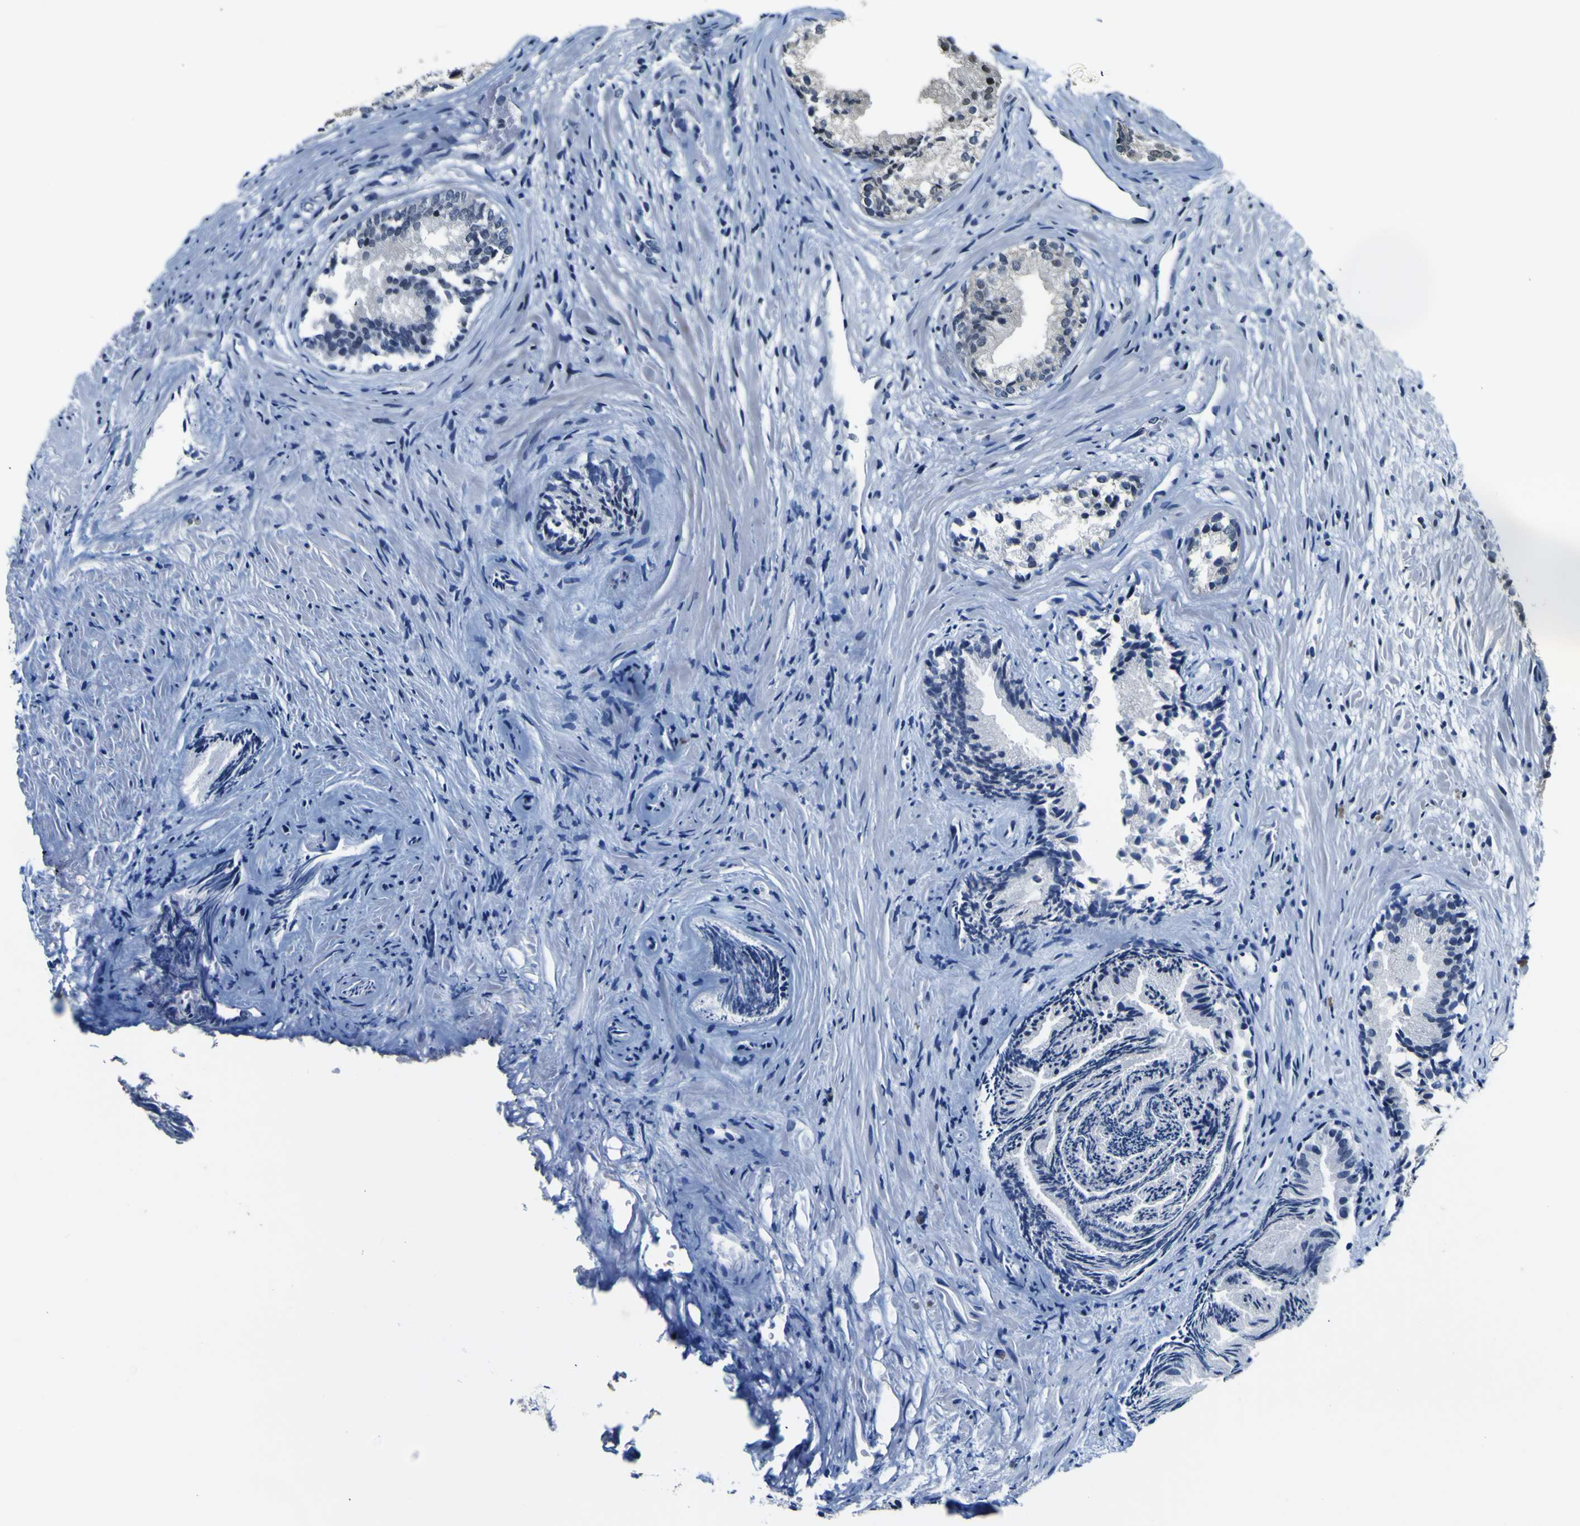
{"staining": {"intensity": "weak", "quantity": "25%-75%", "location": "cytoplasmic/membranous,nuclear"}, "tissue": "prostate", "cell_type": "Glandular cells", "image_type": "normal", "snomed": [{"axis": "morphology", "description": "Normal tissue, NOS"}, {"axis": "topography", "description": "Prostate"}], "caption": "Immunohistochemical staining of benign prostate demonstrates weak cytoplasmic/membranous,nuclear protein staining in approximately 25%-75% of glandular cells. Using DAB (brown) and hematoxylin (blue) stains, captured at high magnification using brightfield microscopy.", "gene": "CUL4B", "patient": {"sex": "male", "age": 76}}